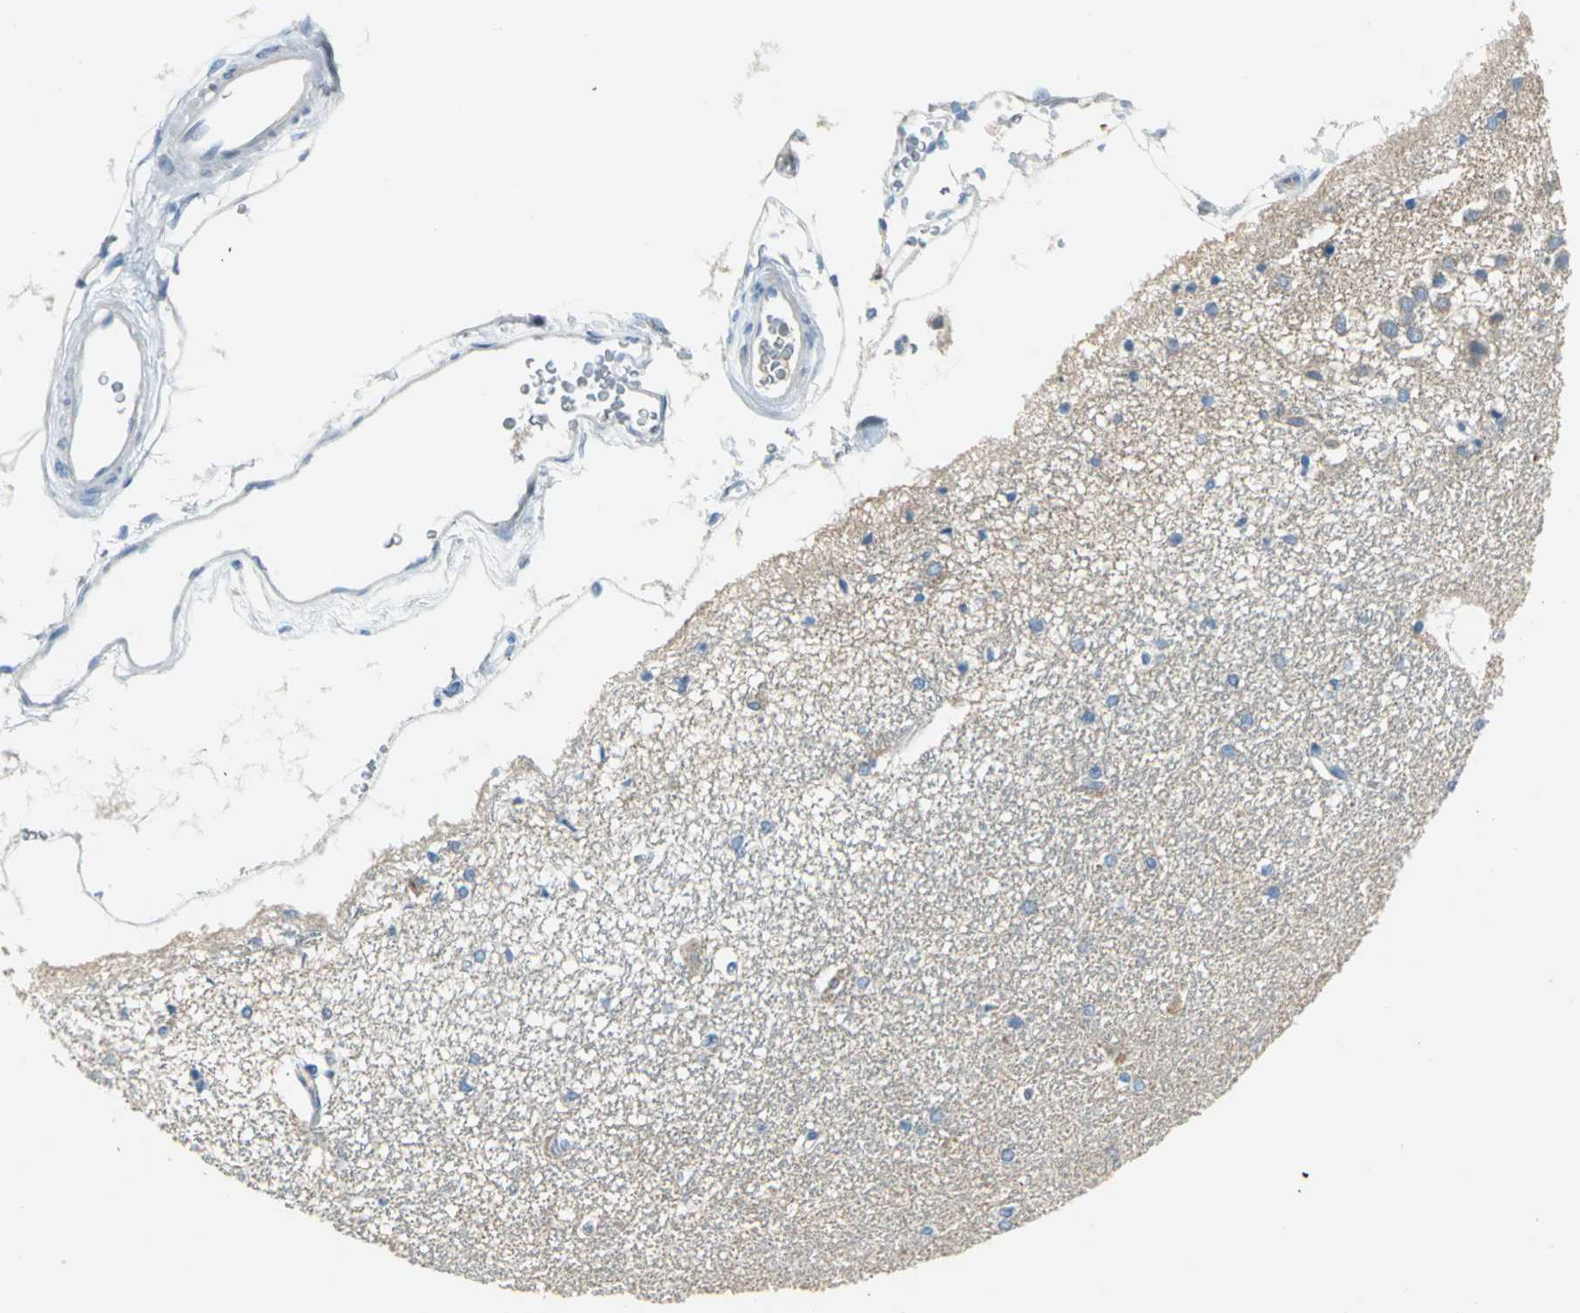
{"staining": {"intensity": "negative", "quantity": "none", "location": "none"}, "tissue": "hippocampus", "cell_type": "Glial cells", "image_type": "normal", "snomed": [{"axis": "morphology", "description": "Normal tissue, NOS"}, {"axis": "topography", "description": "Hippocampus"}], "caption": "High magnification brightfield microscopy of unremarkable hippocampus stained with DAB (brown) and counterstained with hematoxylin (blue): glial cells show no significant positivity. (DAB immunohistochemistry (IHC) visualized using brightfield microscopy, high magnification).", "gene": "ALOX15", "patient": {"sex": "female", "age": 54}}